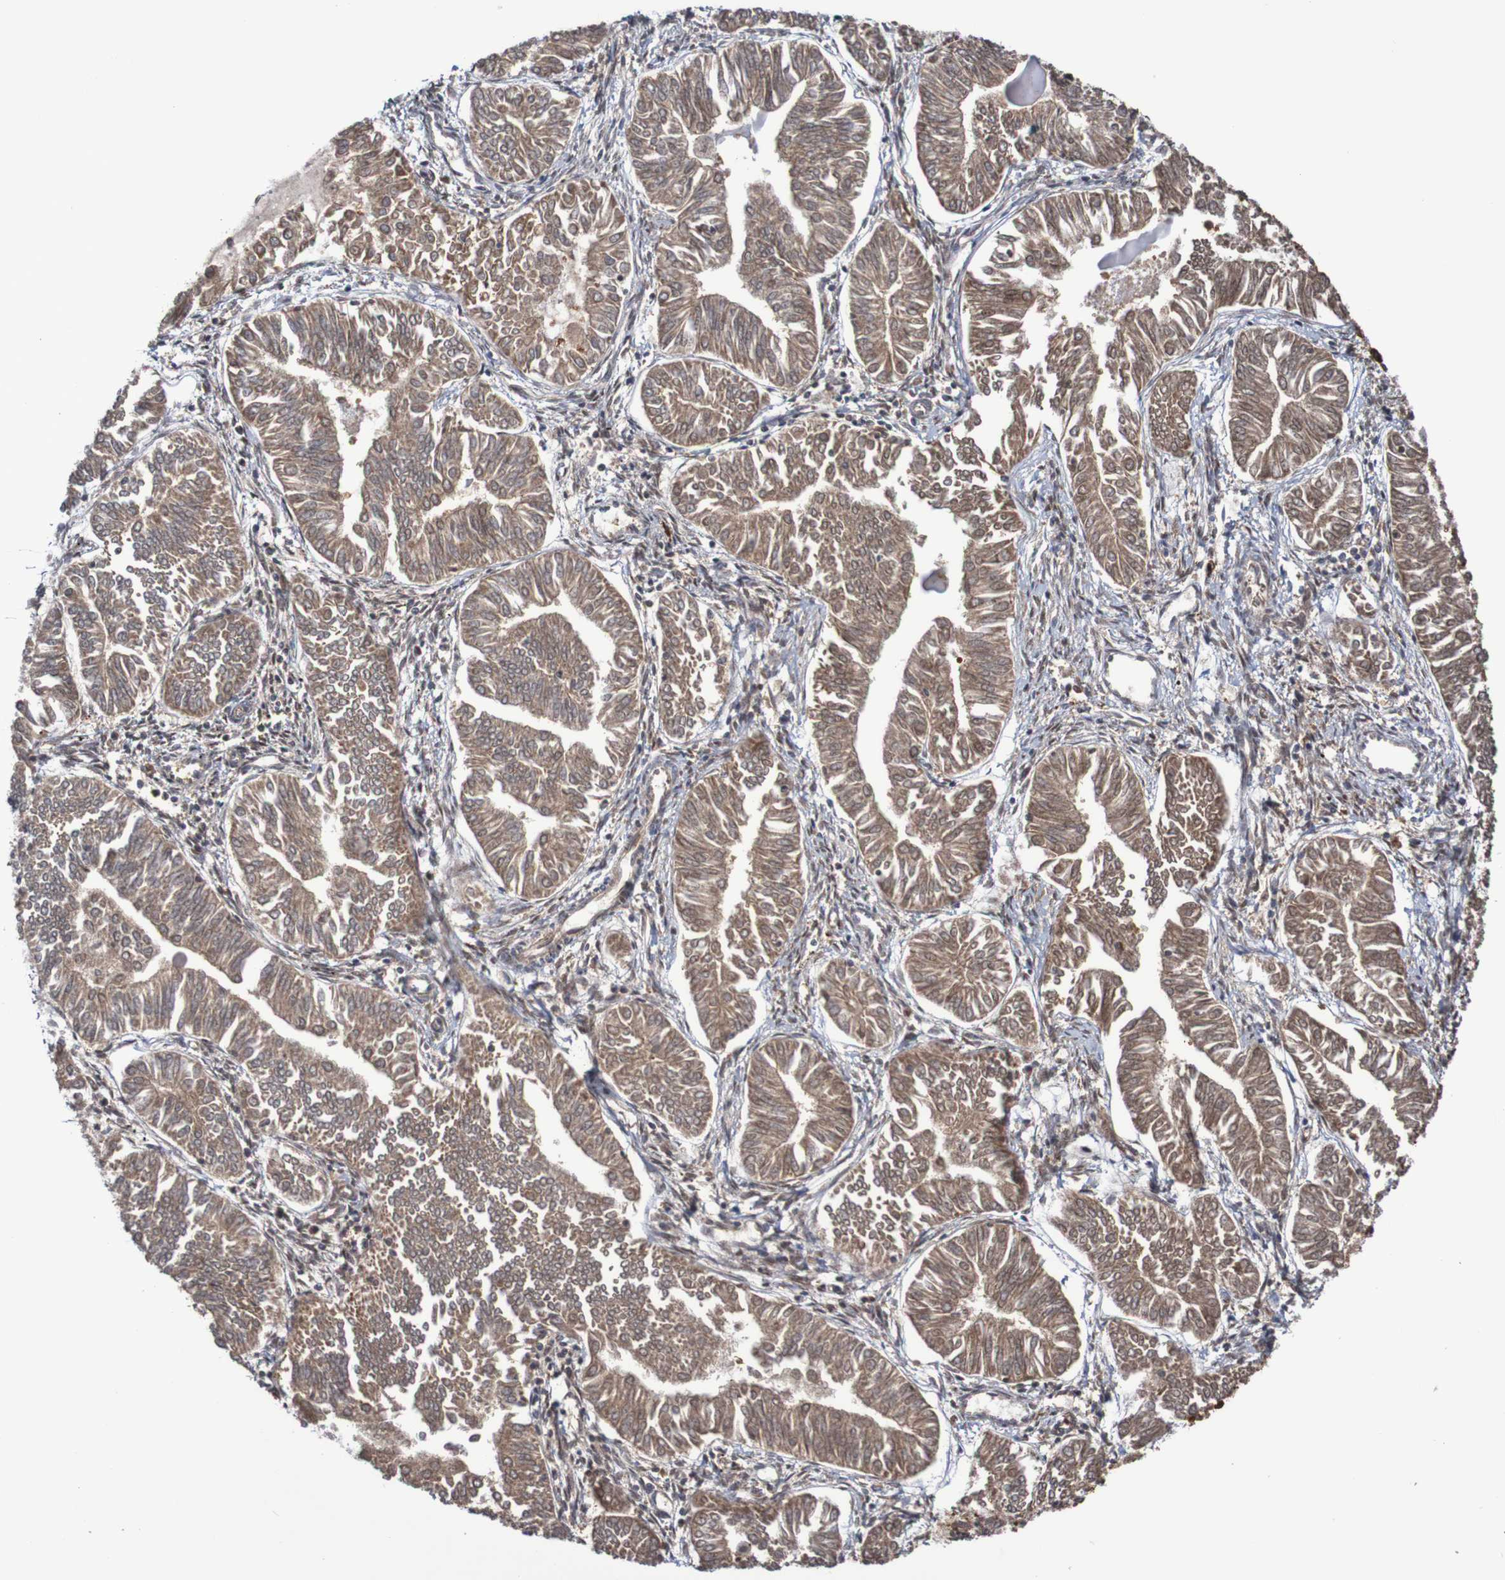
{"staining": {"intensity": "moderate", "quantity": ">75%", "location": "cytoplasmic/membranous"}, "tissue": "endometrial cancer", "cell_type": "Tumor cells", "image_type": "cancer", "snomed": [{"axis": "morphology", "description": "Adenocarcinoma, NOS"}, {"axis": "topography", "description": "Endometrium"}], "caption": "IHC photomicrograph of human endometrial cancer stained for a protein (brown), which demonstrates medium levels of moderate cytoplasmic/membranous staining in about >75% of tumor cells.", "gene": "ITLN1", "patient": {"sex": "female", "age": 53}}